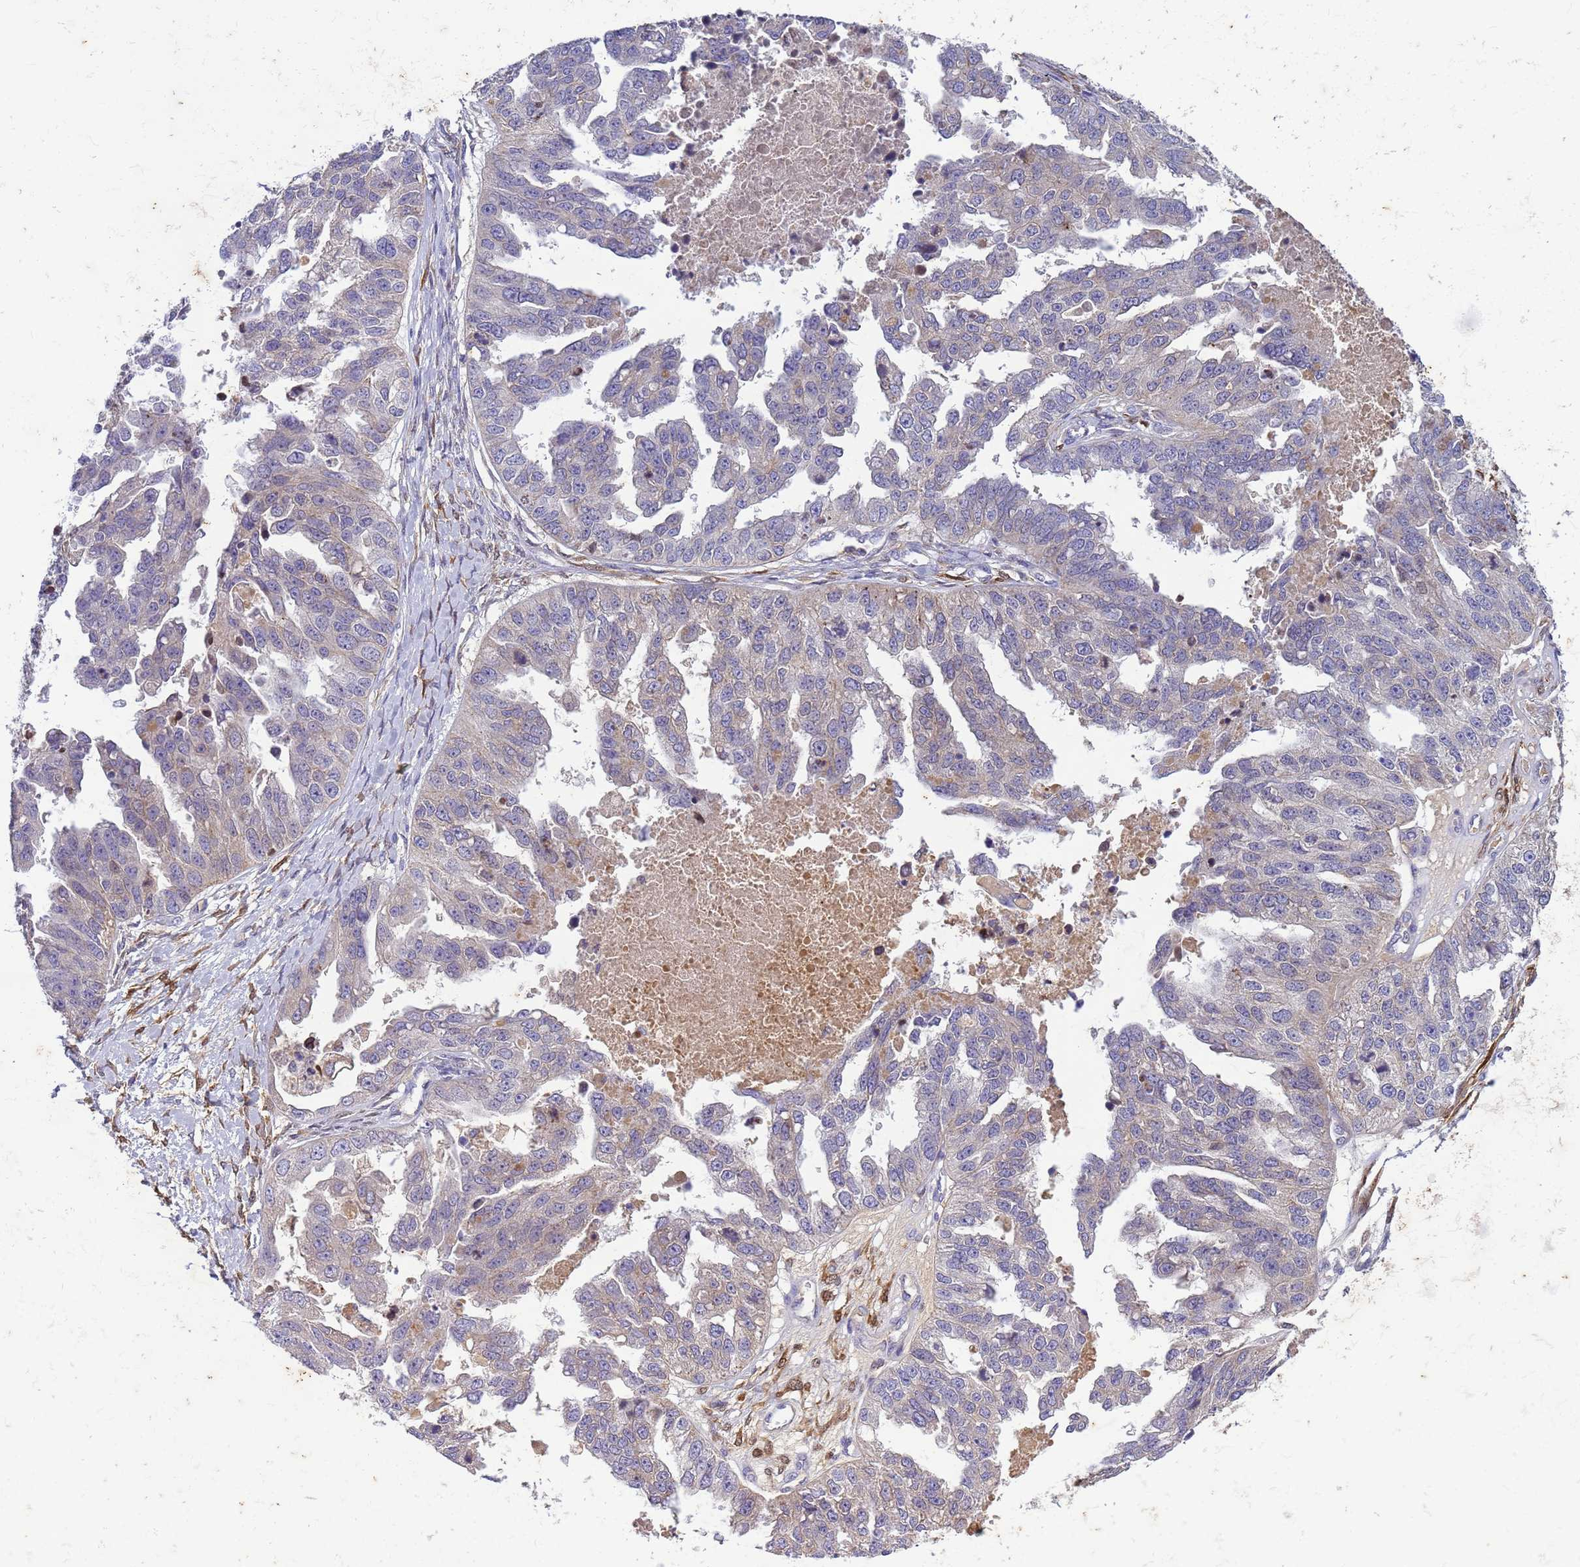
{"staining": {"intensity": "negative", "quantity": "none", "location": "none"}, "tissue": "ovarian cancer", "cell_type": "Tumor cells", "image_type": "cancer", "snomed": [{"axis": "morphology", "description": "Cystadenocarcinoma, serous, NOS"}, {"axis": "topography", "description": "Ovary"}], "caption": "Protein analysis of serous cystadenocarcinoma (ovarian) reveals no significant staining in tumor cells.", "gene": "PLCXD3", "patient": {"sex": "female", "age": 58}}